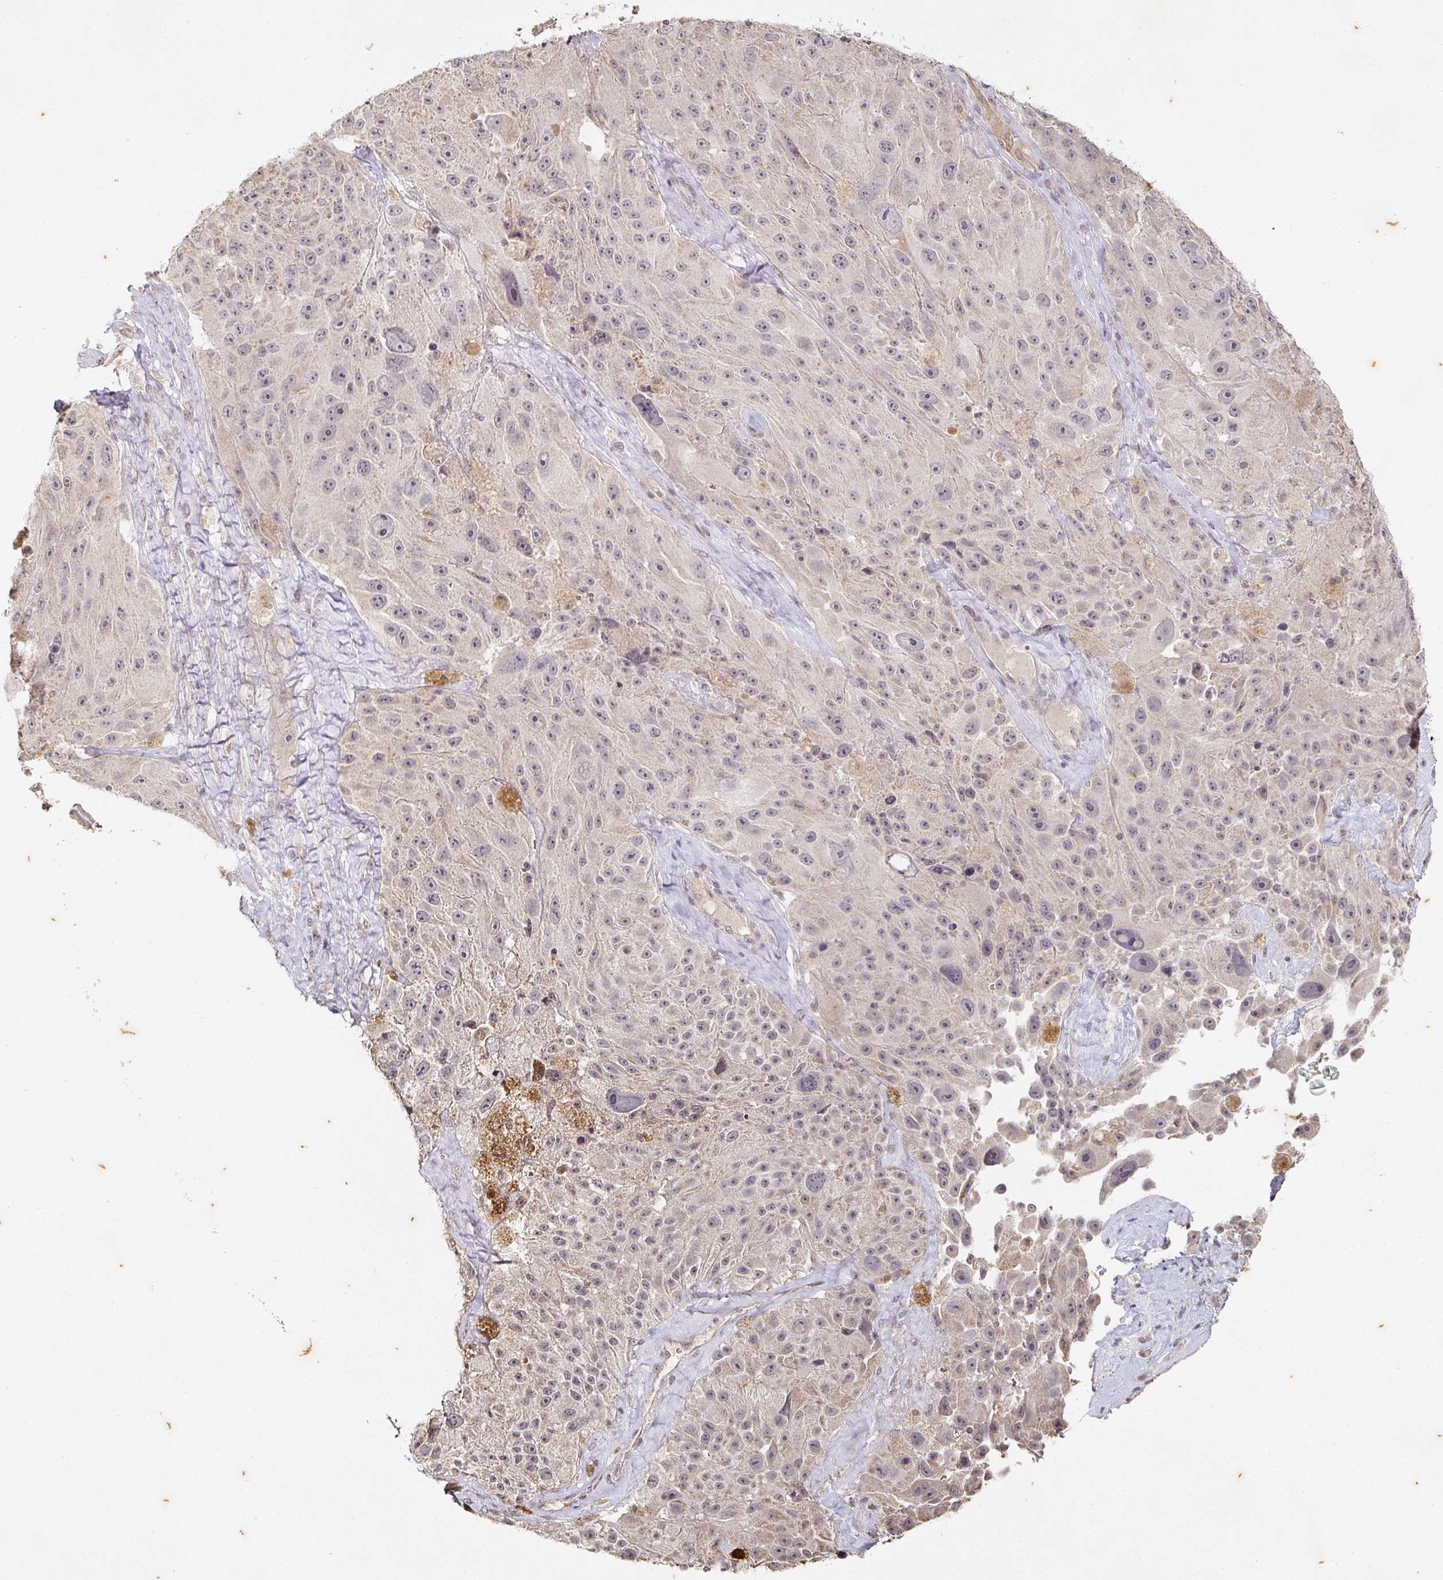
{"staining": {"intensity": "negative", "quantity": "none", "location": "none"}, "tissue": "melanoma", "cell_type": "Tumor cells", "image_type": "cancer", "snomed": [{"axis": "morphology", "description": "Malignant melanoma, Metastatic site"}, {"axis": "topography", "description": "Lymph node"}], "caption": "A high-resolution micrograph shows IHC staining of melanoma, which displays no significant positivity in tumor cells.", "gene": "CAPN5", "patient": {"sex": "male", "age": 62}}